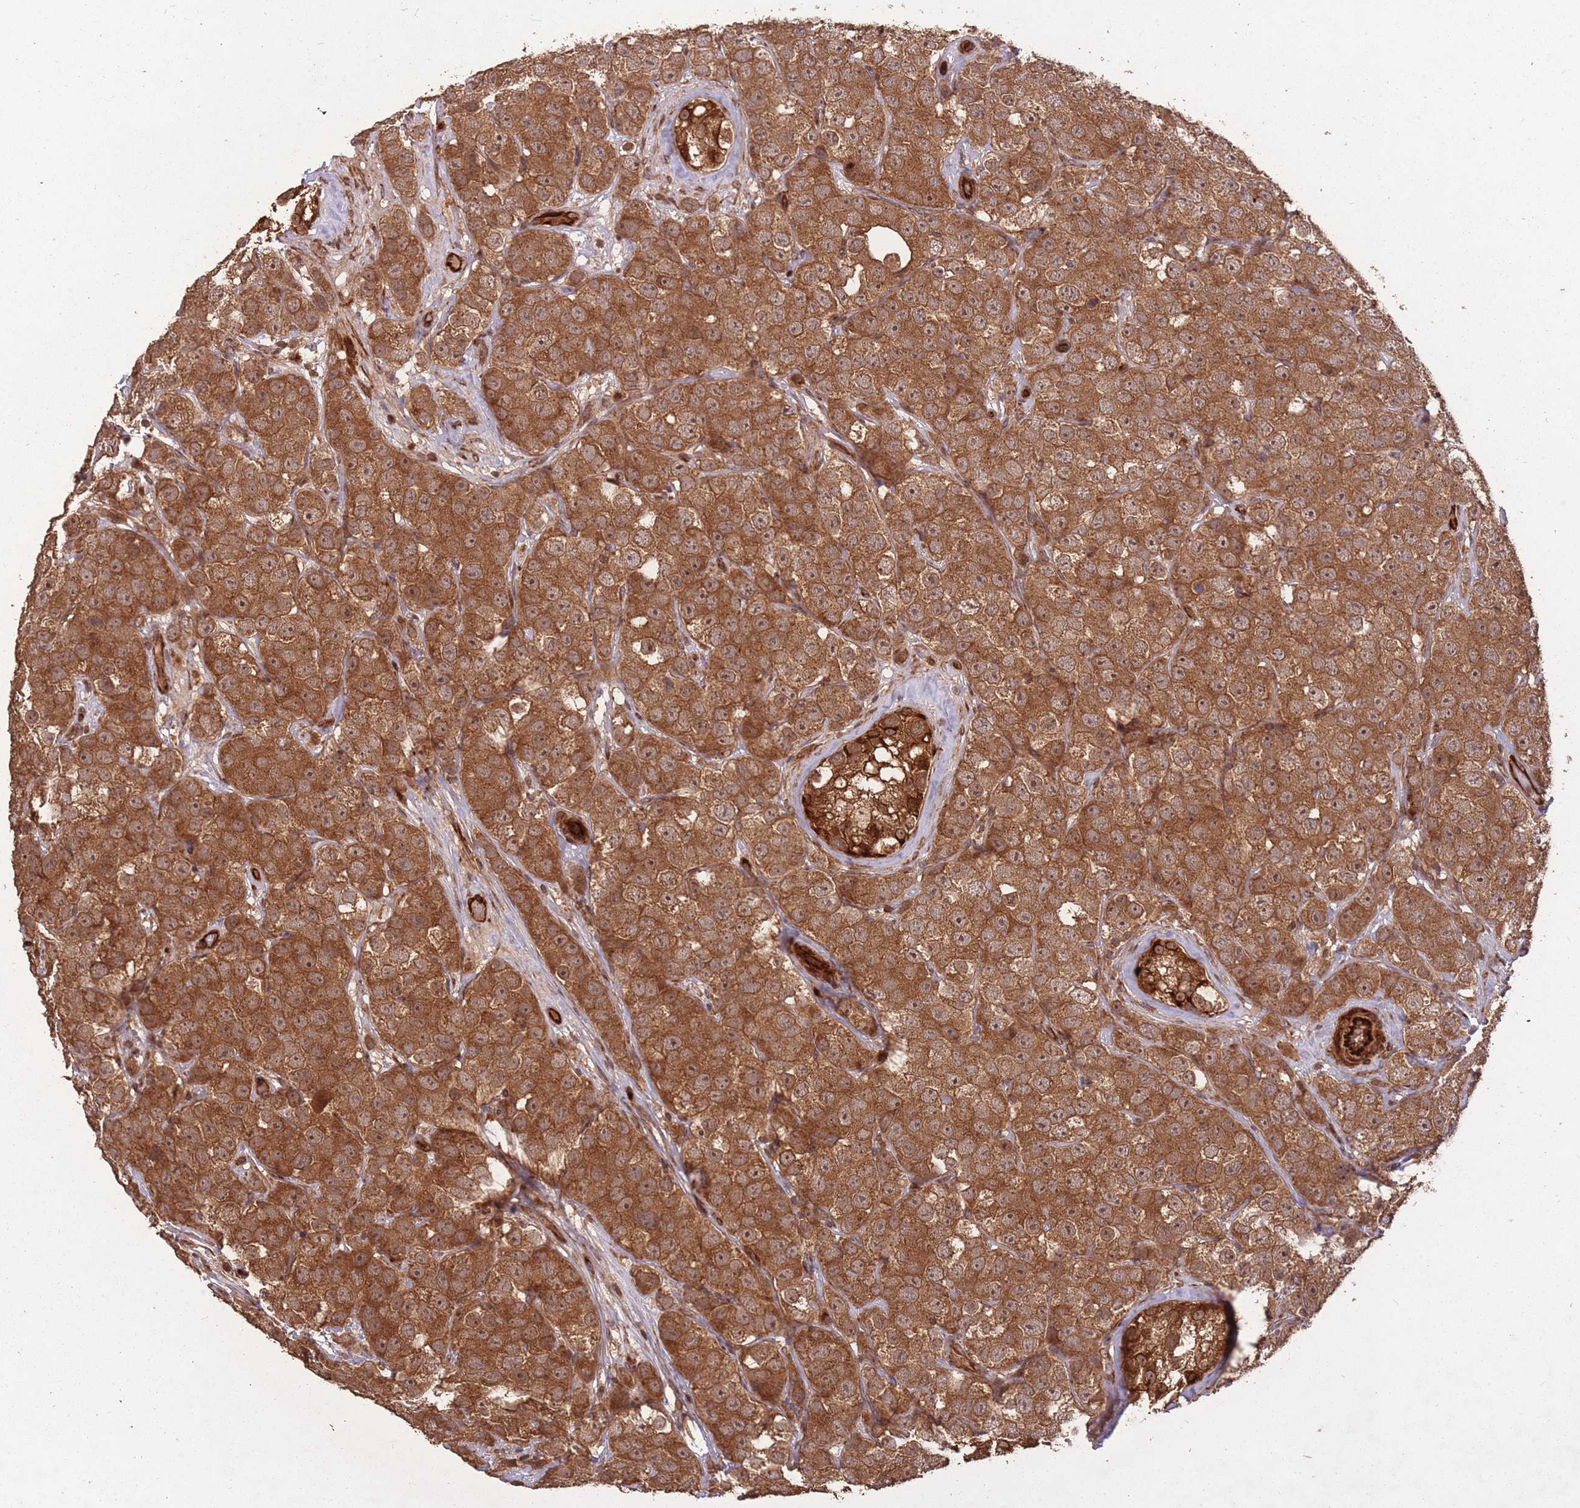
{"staining": {"intensity": "strong", "quantity": ">75%", "location": "cytoplasmic/membranous,nuclear"}, "tissue": "testis cancer", "cell_type": "Tumor cells", "image_type": "cancer", "snomed": [{"axis": "morphology", "description": "Seminoma, NOS"}, {"axis": "topography", "description": "Testis"}], "caption": "Immunohistochemical staining of human testis cancer exhibits high levels of strong cytoplasmic/membranous and nuclear protein expression in about >75% of tumor cells.", "gene": "ERBB3", "patient": {"sex": "male", "age": 28}}